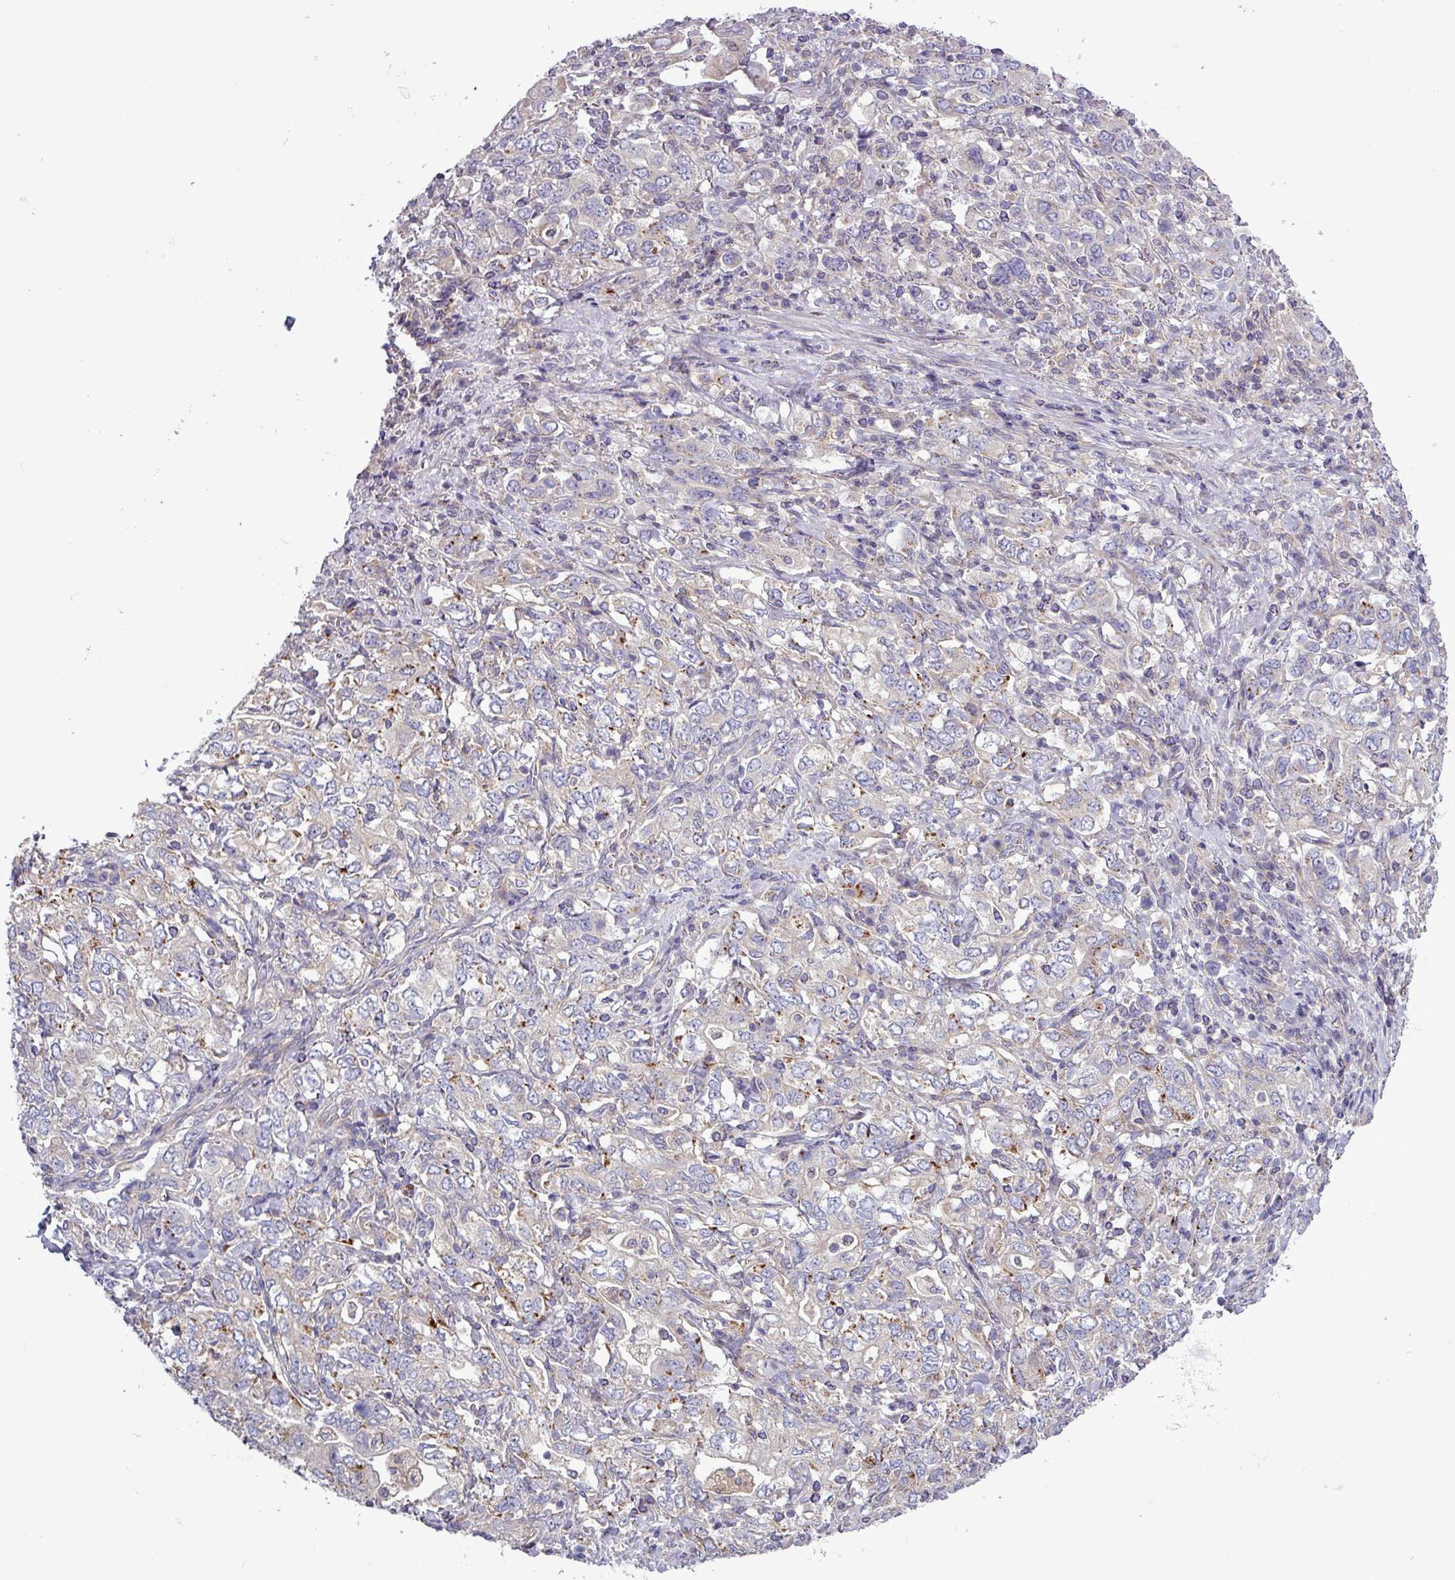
{"staining": {"intensity": "weak", "quantity": "<25%", "location": "cytoplasmic/membranous"}, "tissue": "stomach cancer", "cell_type": "Tumor cells", "image_type": "cancer", "snomed": [{"axis": "morphology", "description": "Adenocarcinoma, NOS"}, {"axis": "topography", "description": "Stomach, upper"}, {"axis": "topography", "description": "Stomach"}], "caption": "Tumor cells are negative for brown protein staining in stomach cancer.", "gene": "PLIN2", "patient": {"sex": "male", "age": 62}}